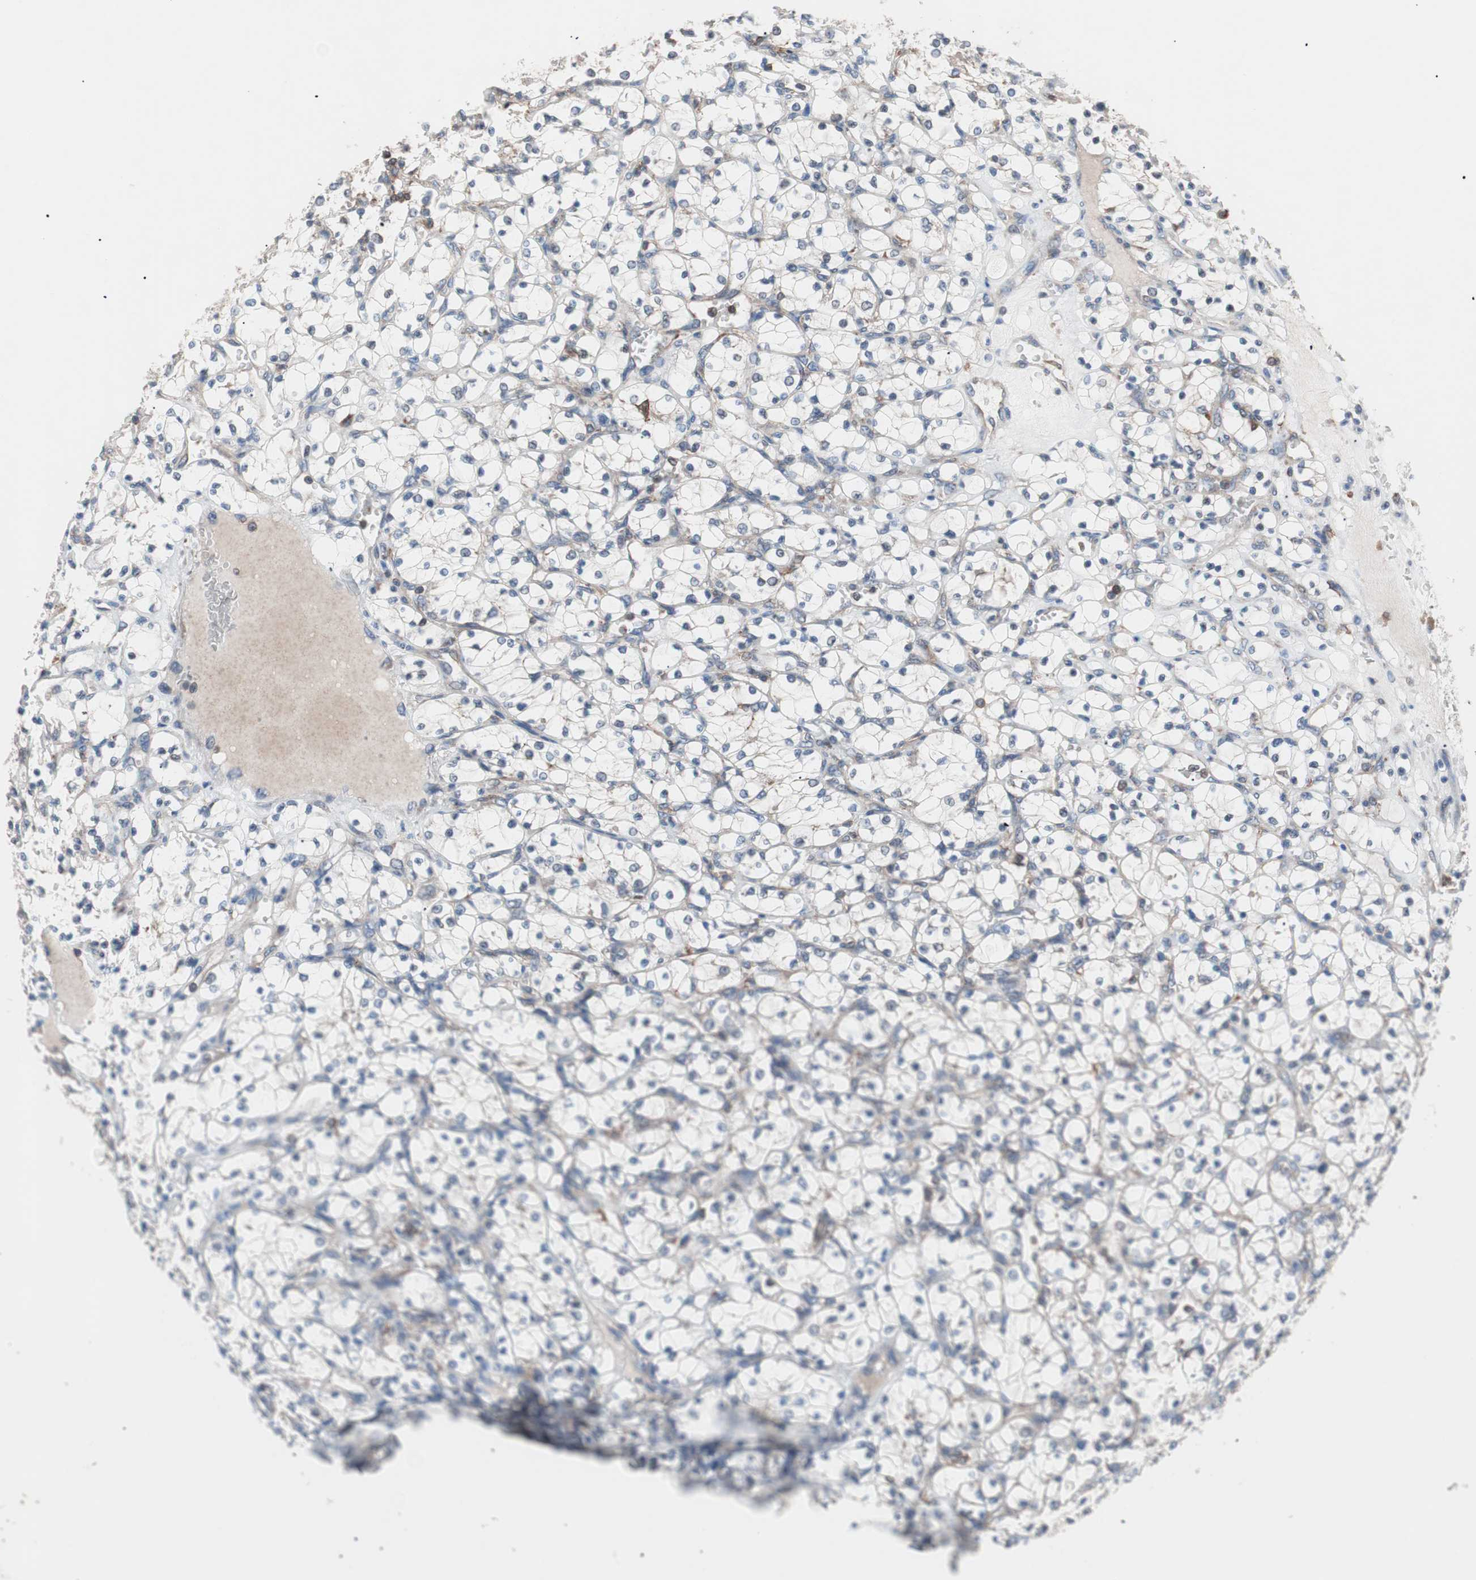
{"staining": {"intensity": "negative", "quantity": "none", "location": "none"}, "tissue": "renal cancer", "cell_type": "Tumor cells", "image_type": "cancer", "snomed": [{"axis": "morphology", "description": "Adenocarcinoma, NOS"}, {"axis": "topography", "description": "Kidney"}], "caption": "An image of human renal adenocarcinoma is negative for staining in tumor cells.", "gene": "PIK3R1", "patient": {"sex": "female", "age": 69}}